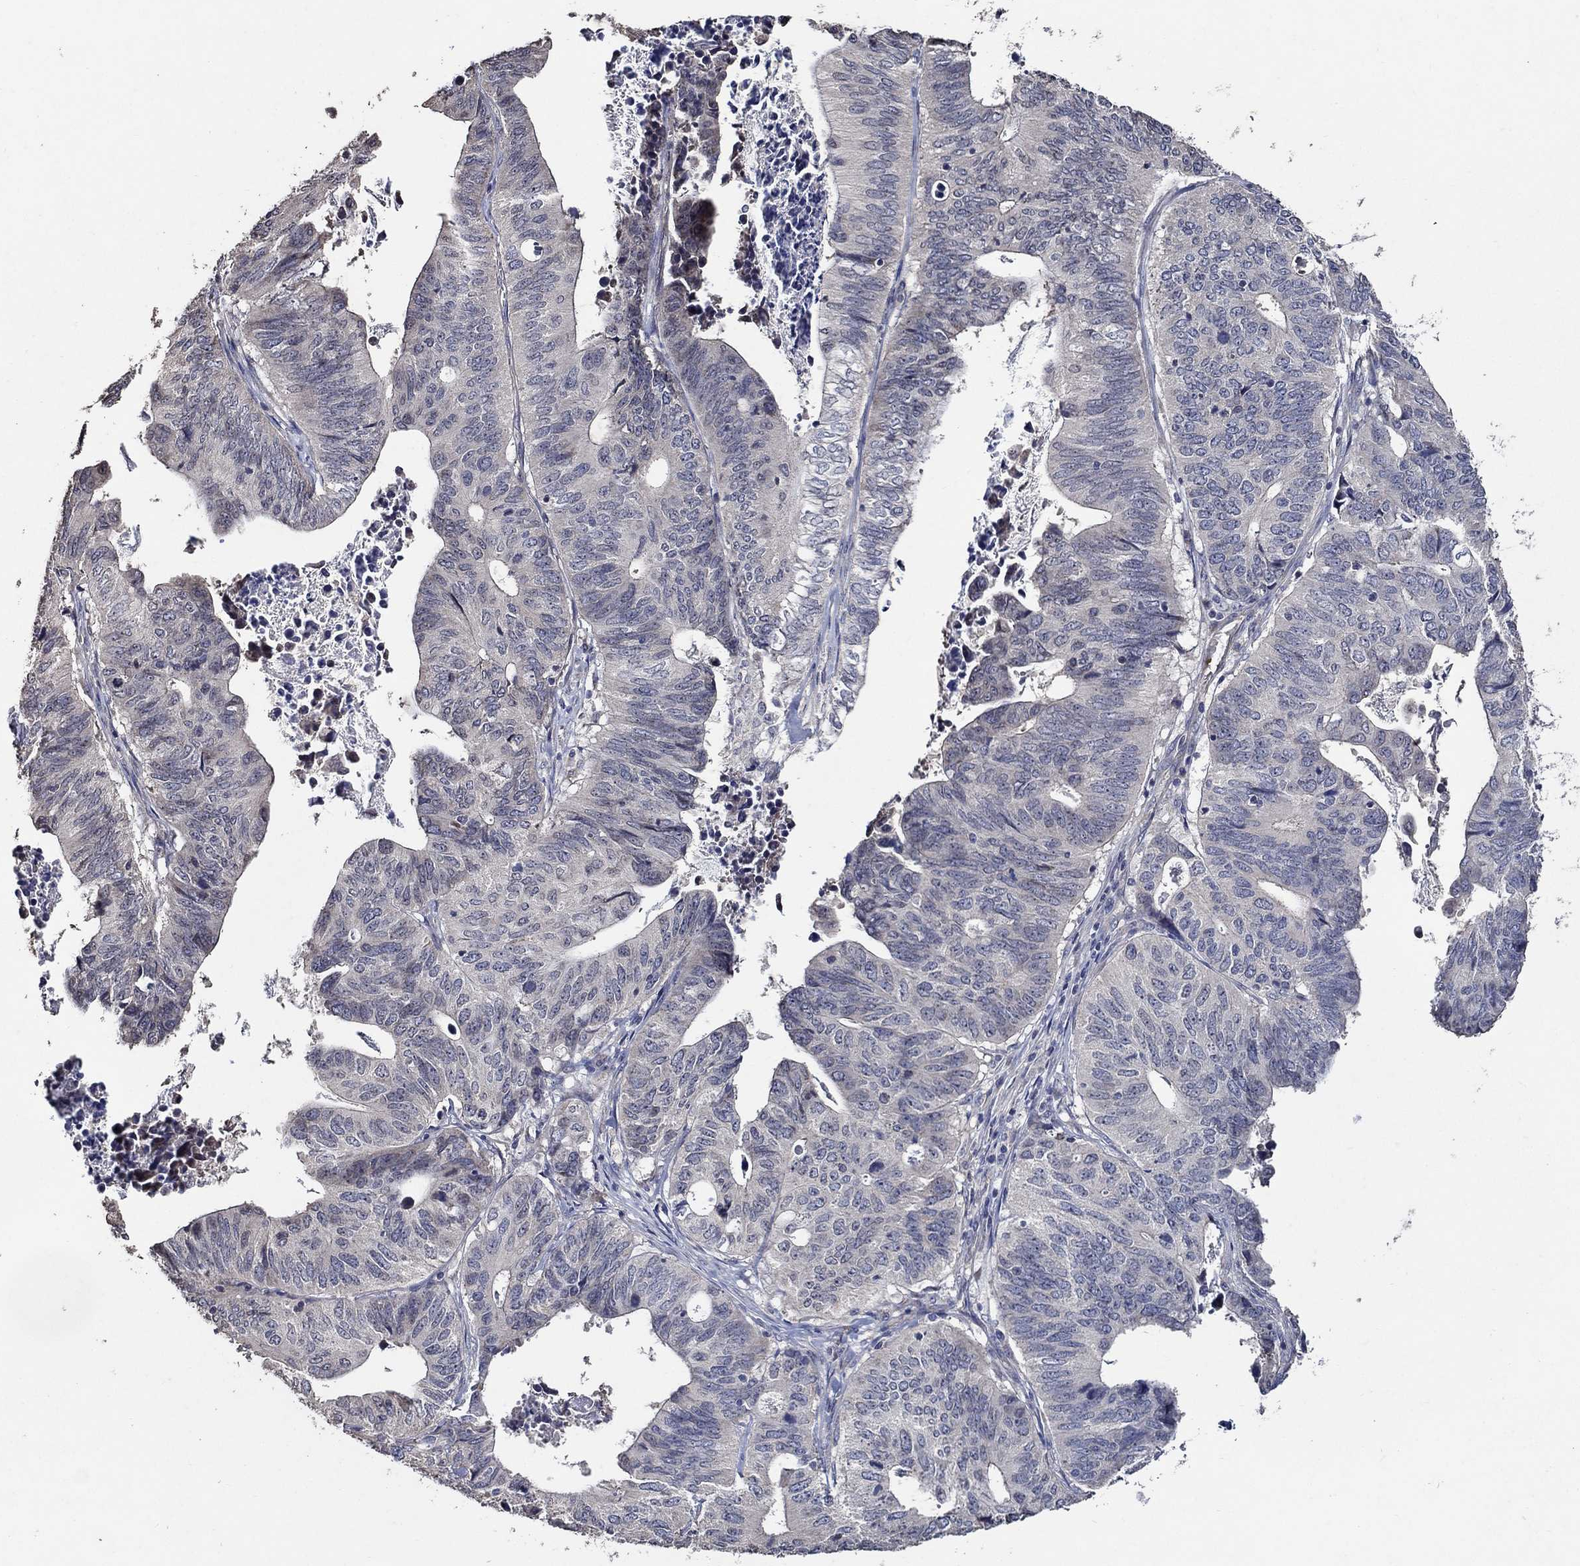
{"staining": {"intensity": "negative", "quantity": "none", "location": "none"}, "tissue": "stomach cancer", "cell_type": "Tumor cells", "image_type": "cancer", "snomed": [{"axis": "morphology", "description": "Adenocarcinoma, NOS"}, {"axis": "topography", "description": "Stomach, upper"}], "caption": "Immunohistochemical staining of human stomach cancer (adenocarcinoma) demonstrates no significant expression in tumor cells.", "gene": "HAP1", "patient": {"sex": "female", "age": 67}}